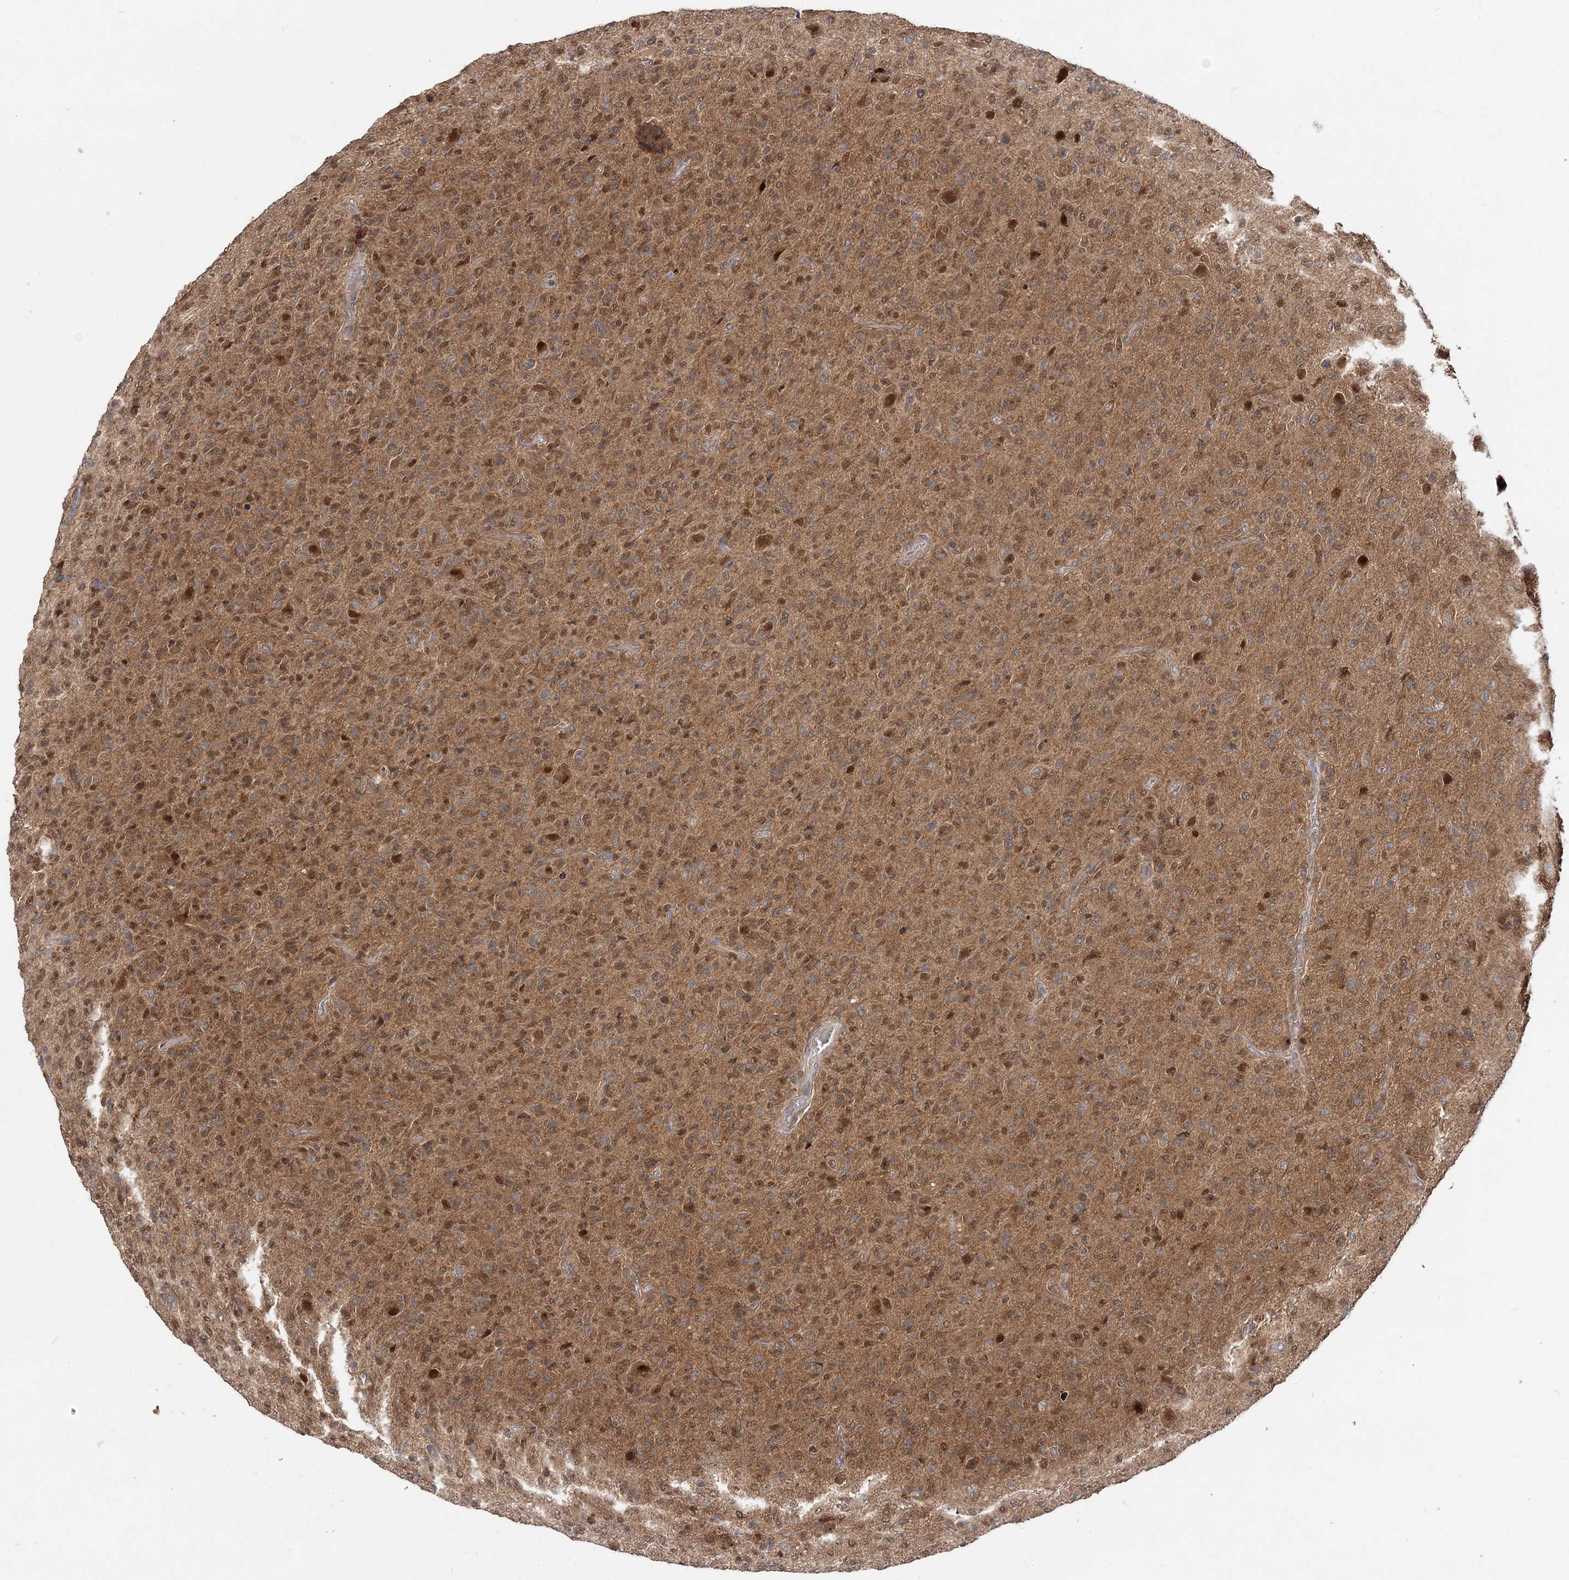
{"staining": {"intensity": "moderate", "quantity": ">75%", "location": "cytoplasmic/membranous,nuclear"}, "tissue": "glioma", "cell_type": "Tumor cells", "image_type": "cancer", "snomed": [{"axis": "morphology", "description": "Glioma, malignant, High grade"}, {"axis": "topography", "description": "Brain"}], "caption": "Protein expression by IHC reveals moderate cytoplasmic/membranous and nuclear expression in about >75% of tumor cells in glioma.", "gene": "NIF3L1", "patient": {"sex": "female", "age": 57}}